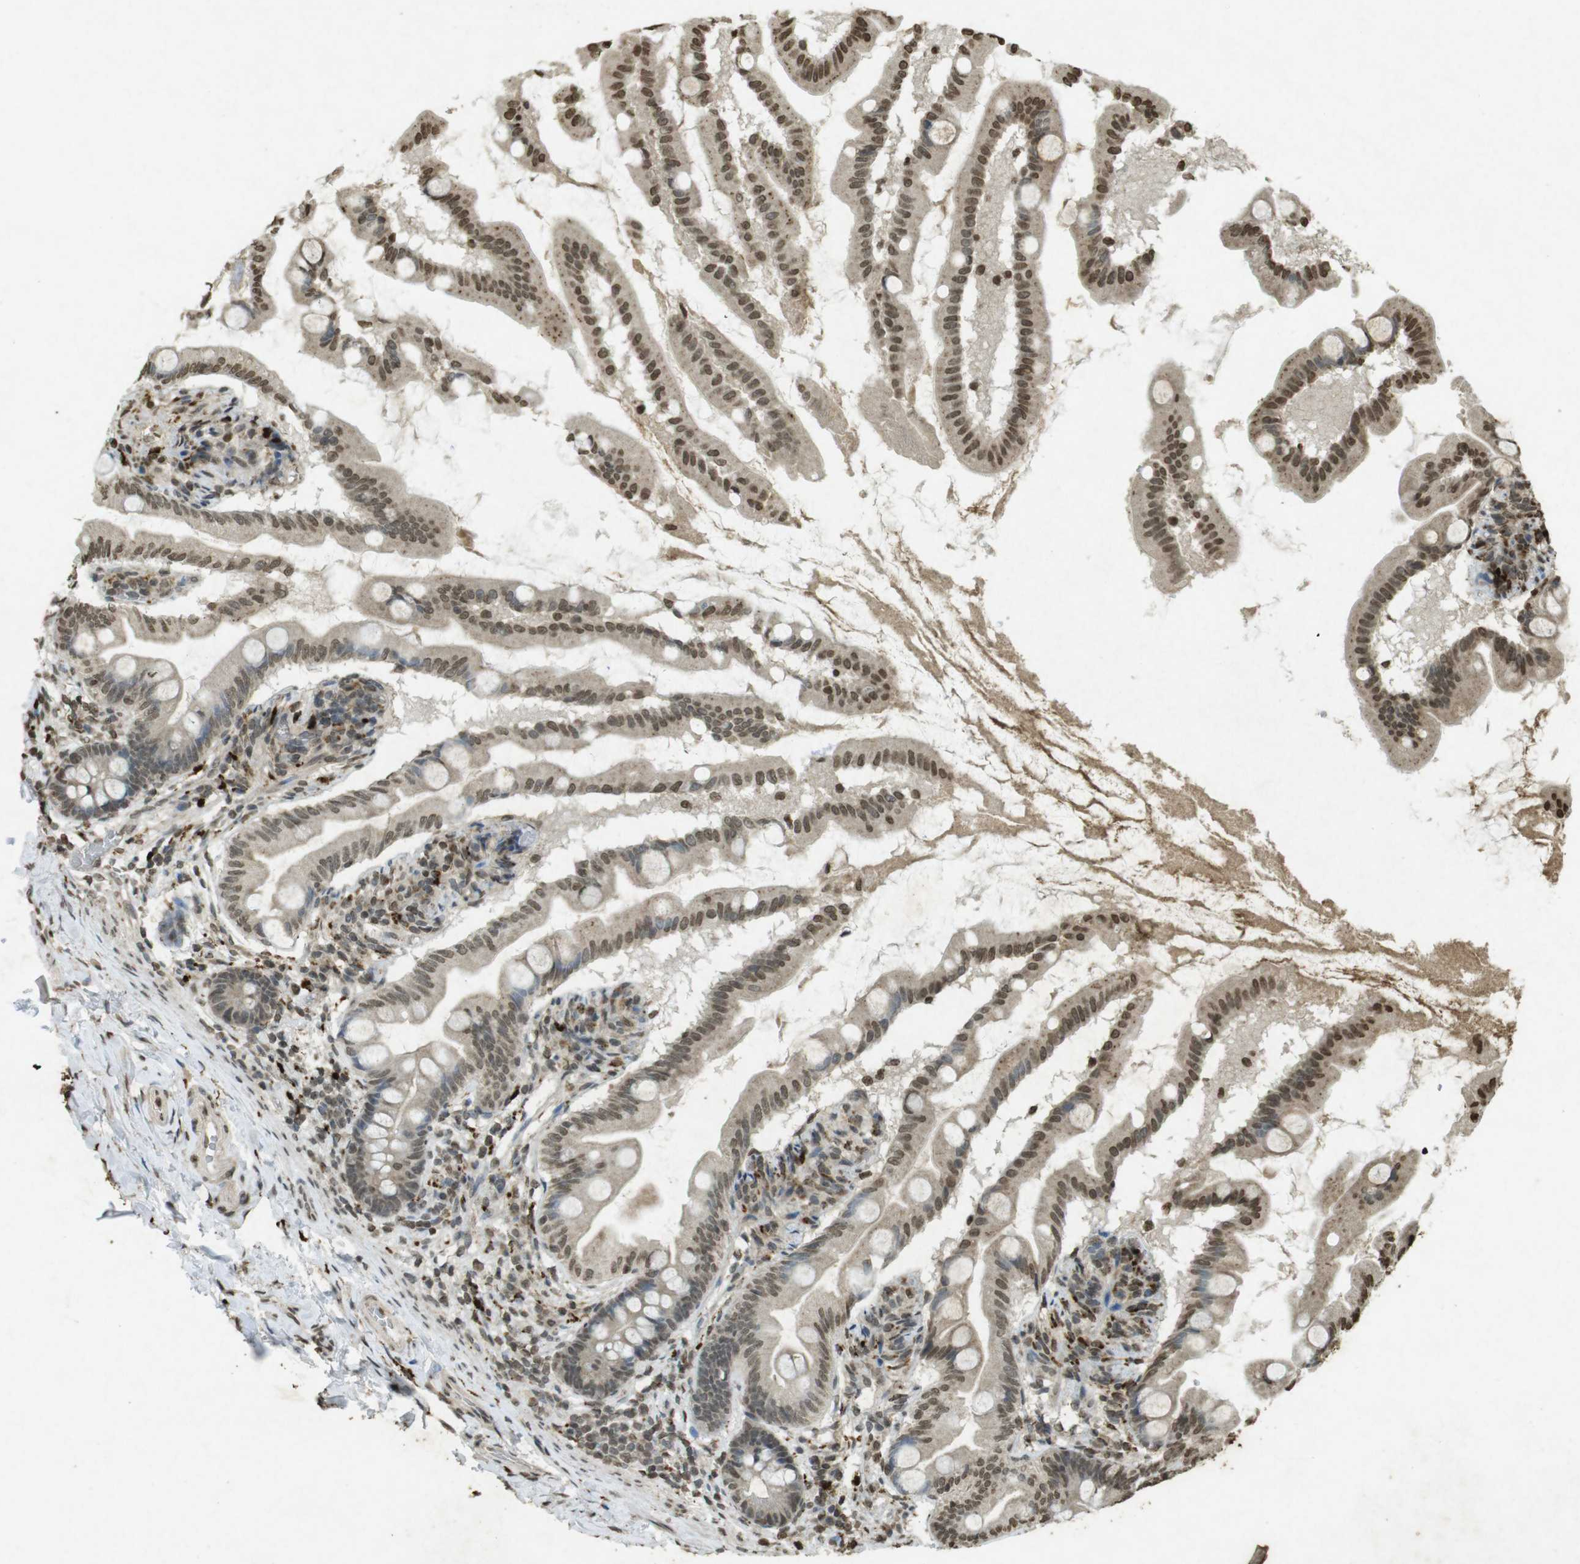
{"staining": {"intensity": "moderate", "quantity": ">75%", "location": "cytoplasmic/membranous,nuclear"}, "tissue": "small intestine", "cell_type": "Glandular cells", "image_type": "normal", "snomed": [{"axis": "morphology", "description": "Normal tissue, NOS"}, {"axis": "topography", "description": "Small intestine"}], "caption": "The micrograph shows staining of unremarkable small intestine, revealing moderate cytoplasmic/membranous,nuclear protein expression (brown color) within glandular cells.", "gene": "ORC4", "patient": {"sex": "female", "age": 56}}